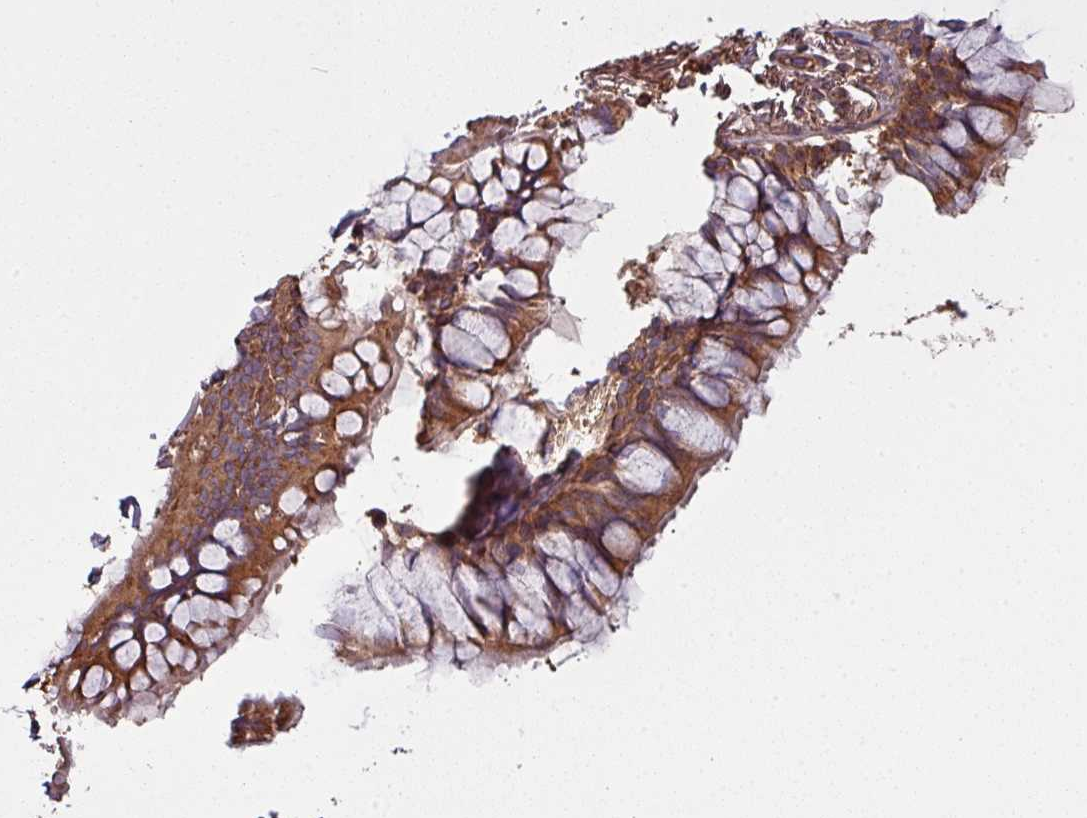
{"staining": {"intensity": "moderate", "quantity": ">75%", "location": "cytoplasmic/membranous"}, "tissue": "bronchus", "cell_type": "Respiratory epithelial cells", "image_type": "normal", "snomed": [{"axis": "morphology", "description": "Normal tissue, NOS"}, {"axis": "topography", "description": "Bronchus"}], "caption": "An image showing moderate cytoplasmic/membranous staining in about >75% of respiratory epithelial cells in benign bronchus, as visualized by brown immunohistochemical staining.", "gene": "SNRNP25", "patient": {"sex": "male", "age": 70}}